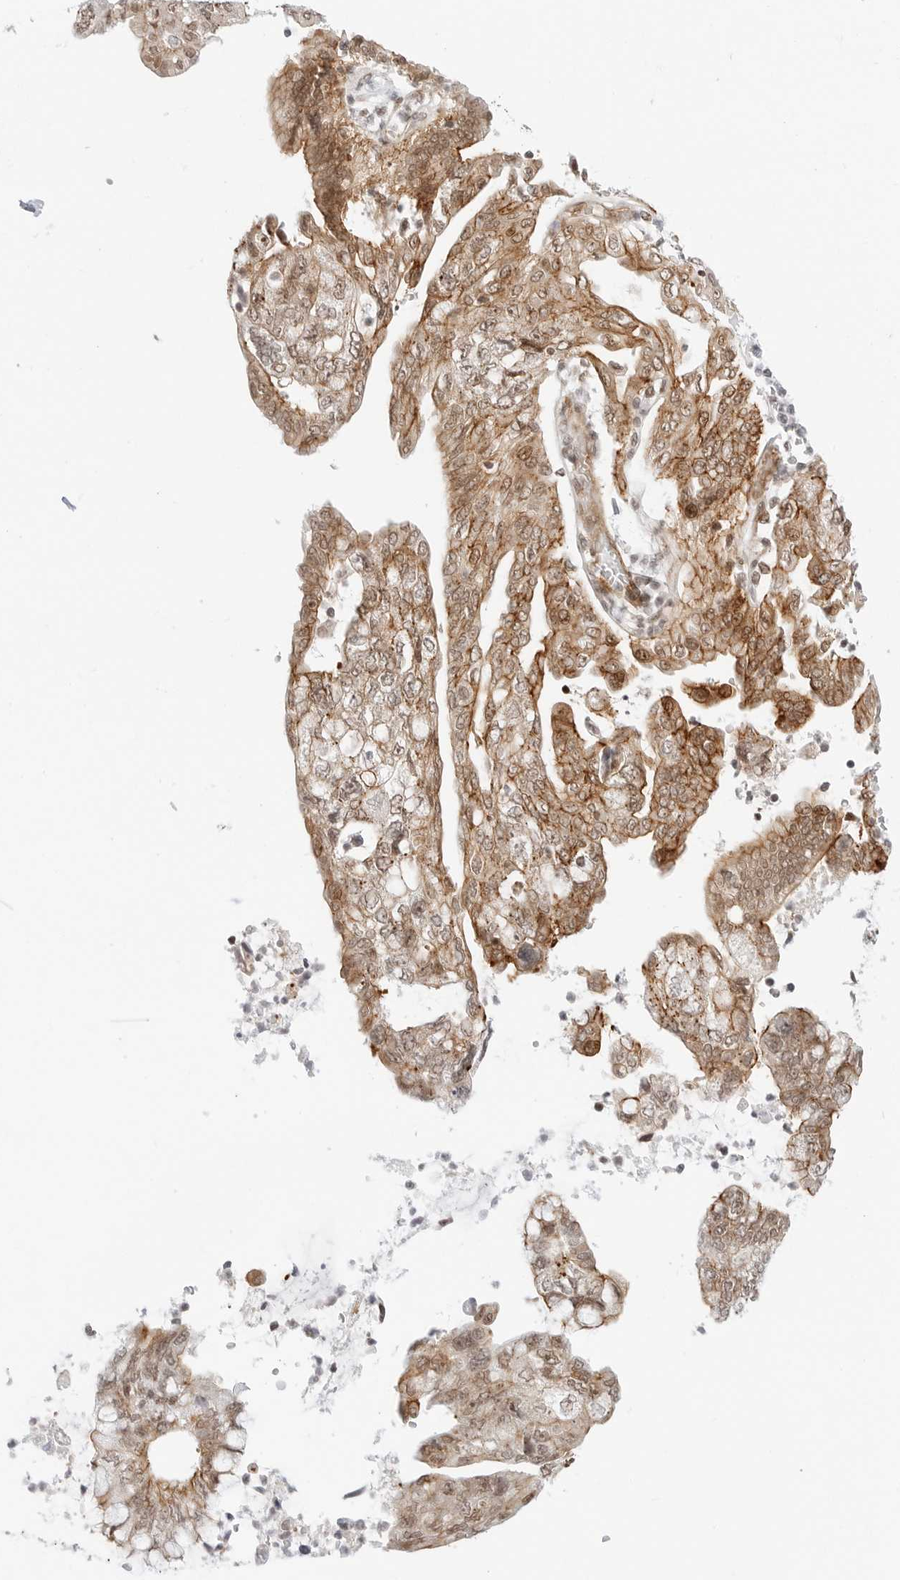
{"staining": {"intensity": "moderate", "quantity": ">75%", "location": "cytoplasmic/membranous,nuclear"}, "tissue": "pancreatic cancer", "cell_type": "Tumor cells", "image_type": "cancer", "snomed": [{"axis": "morphology", "description": "Adenocarcinoma, NOS"}, {"axis": "topography", "description": "Pancreas"}], "caption": "Human pancreatic adenocarcinoma stained with a protein marker shows moderate staining in tumor cells.", "gene": "ZNF613", "patient": {"sex": "female", "age": 73}}